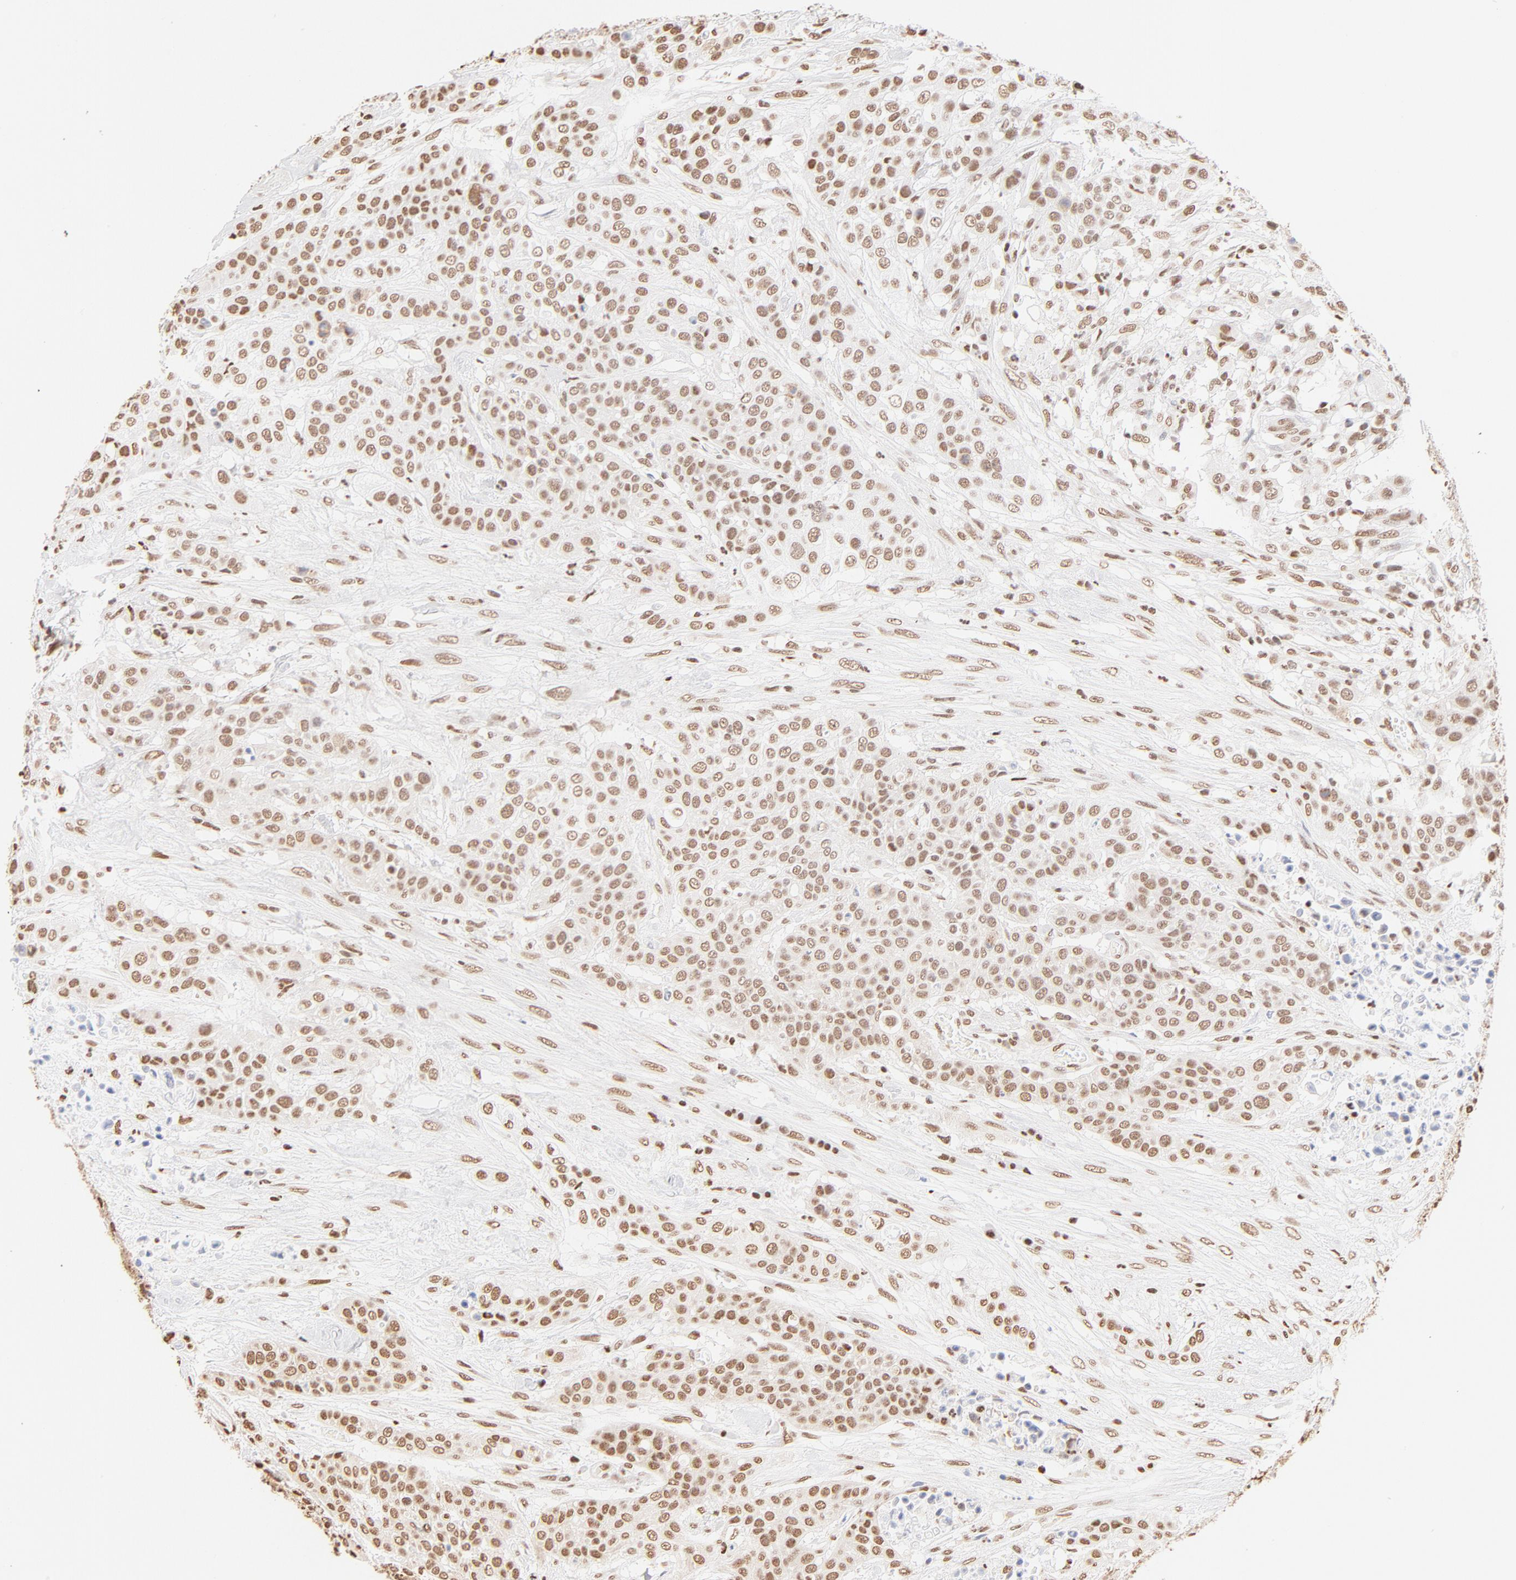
{"staining": {"intensity": "moderate", "quantity": ">75%", "location": "nuclear"}, "tissue": "urothelial cancer", "cell_type": "Tumor cells", "image_type": "cancer", "snomed": [{"axis": "morphology", "description": "Urothelial carcinoma, High grade"}, {"axis": "topography", "description": "Urinary bladder"}], "caption": "Urothelial cancer stained with IHC reveals moderate nuclear expression in about >75% of tumor cells.", "gene": "ZNF540", "patient": {"sex": "male", "age": 74}}